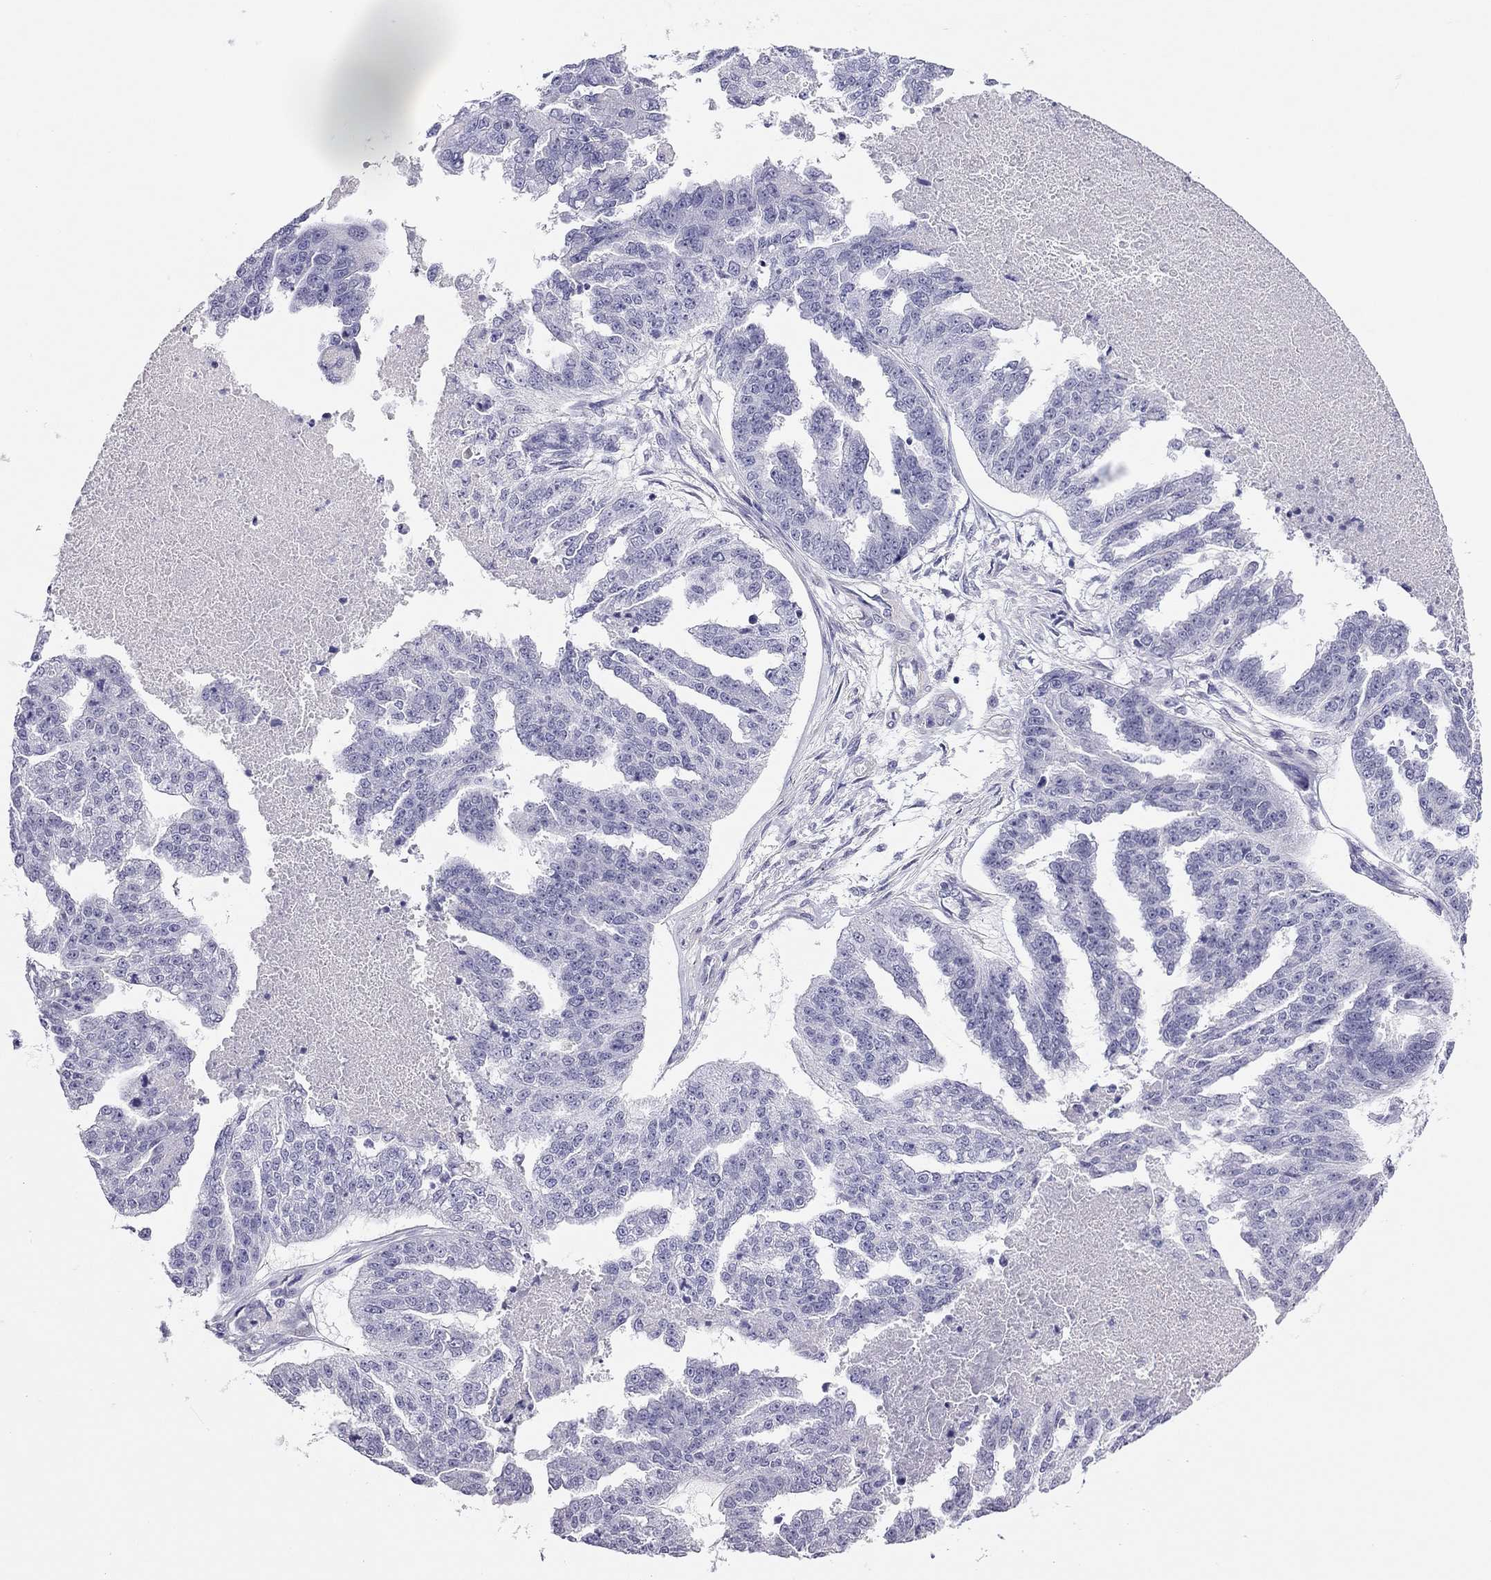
{"staining": {"intensity": "negative", "quantity": "none", "location": "none"}, "tissue": "ovarian cancer", "cell_type": "Tumor cells", "image_type": "cancer", "snomed": [{"axis": "morphology", "description": "Cystadenocarcinoma, serous, NOS"}, {"axis": "topography", "description": "Ovary"}], "caption": "DAB (3,3'-diaminobenzidine) immunohistochemical staining of human ovarian serous cystadenocarcinoma reveals no significant staining in tumor cells.", "gene": "MYMX", "patient": {"sex": "female", "age": 58}}